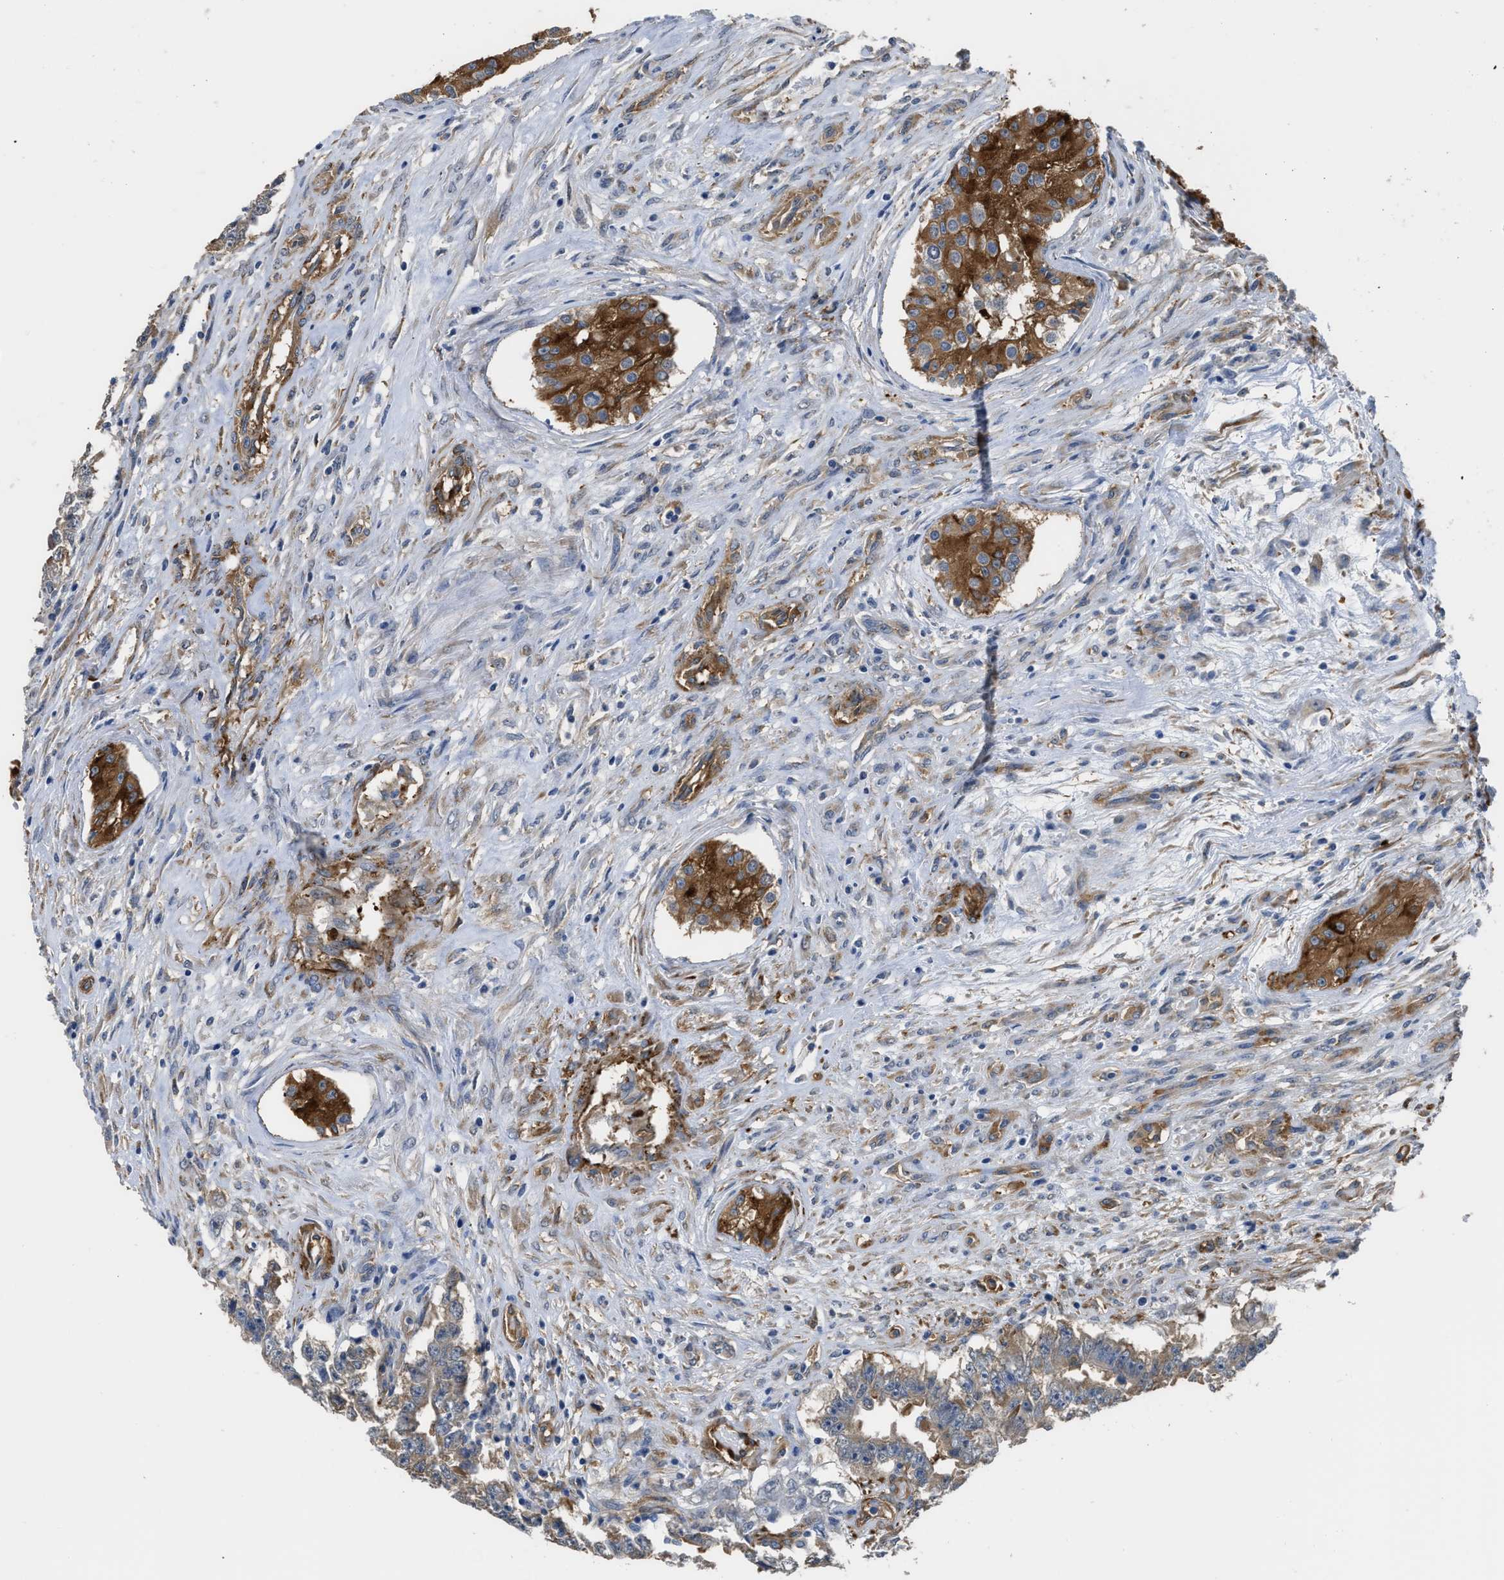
{"staining": {"intensity": "strong", "quantity": ">75%", "location": "cytoplasmic/membranous"}, "tissue": "testis cancer", "cell_type": "Tumor cells", "image_type": "cancer", "snomed": [{"axis": "morphology", "description": "Carcinoma, Embryonal, NOS"}, {"axis": "topography", "description": "Testis"}], "caption": "Brown immunohistochemical staining in testis embryonal carcinoma displays strong cytoplasmic/membranous expression in about >75% of tumor cells.", "gene": "ZSWIM5", "patient": {"sex": "male", "age": 25}}